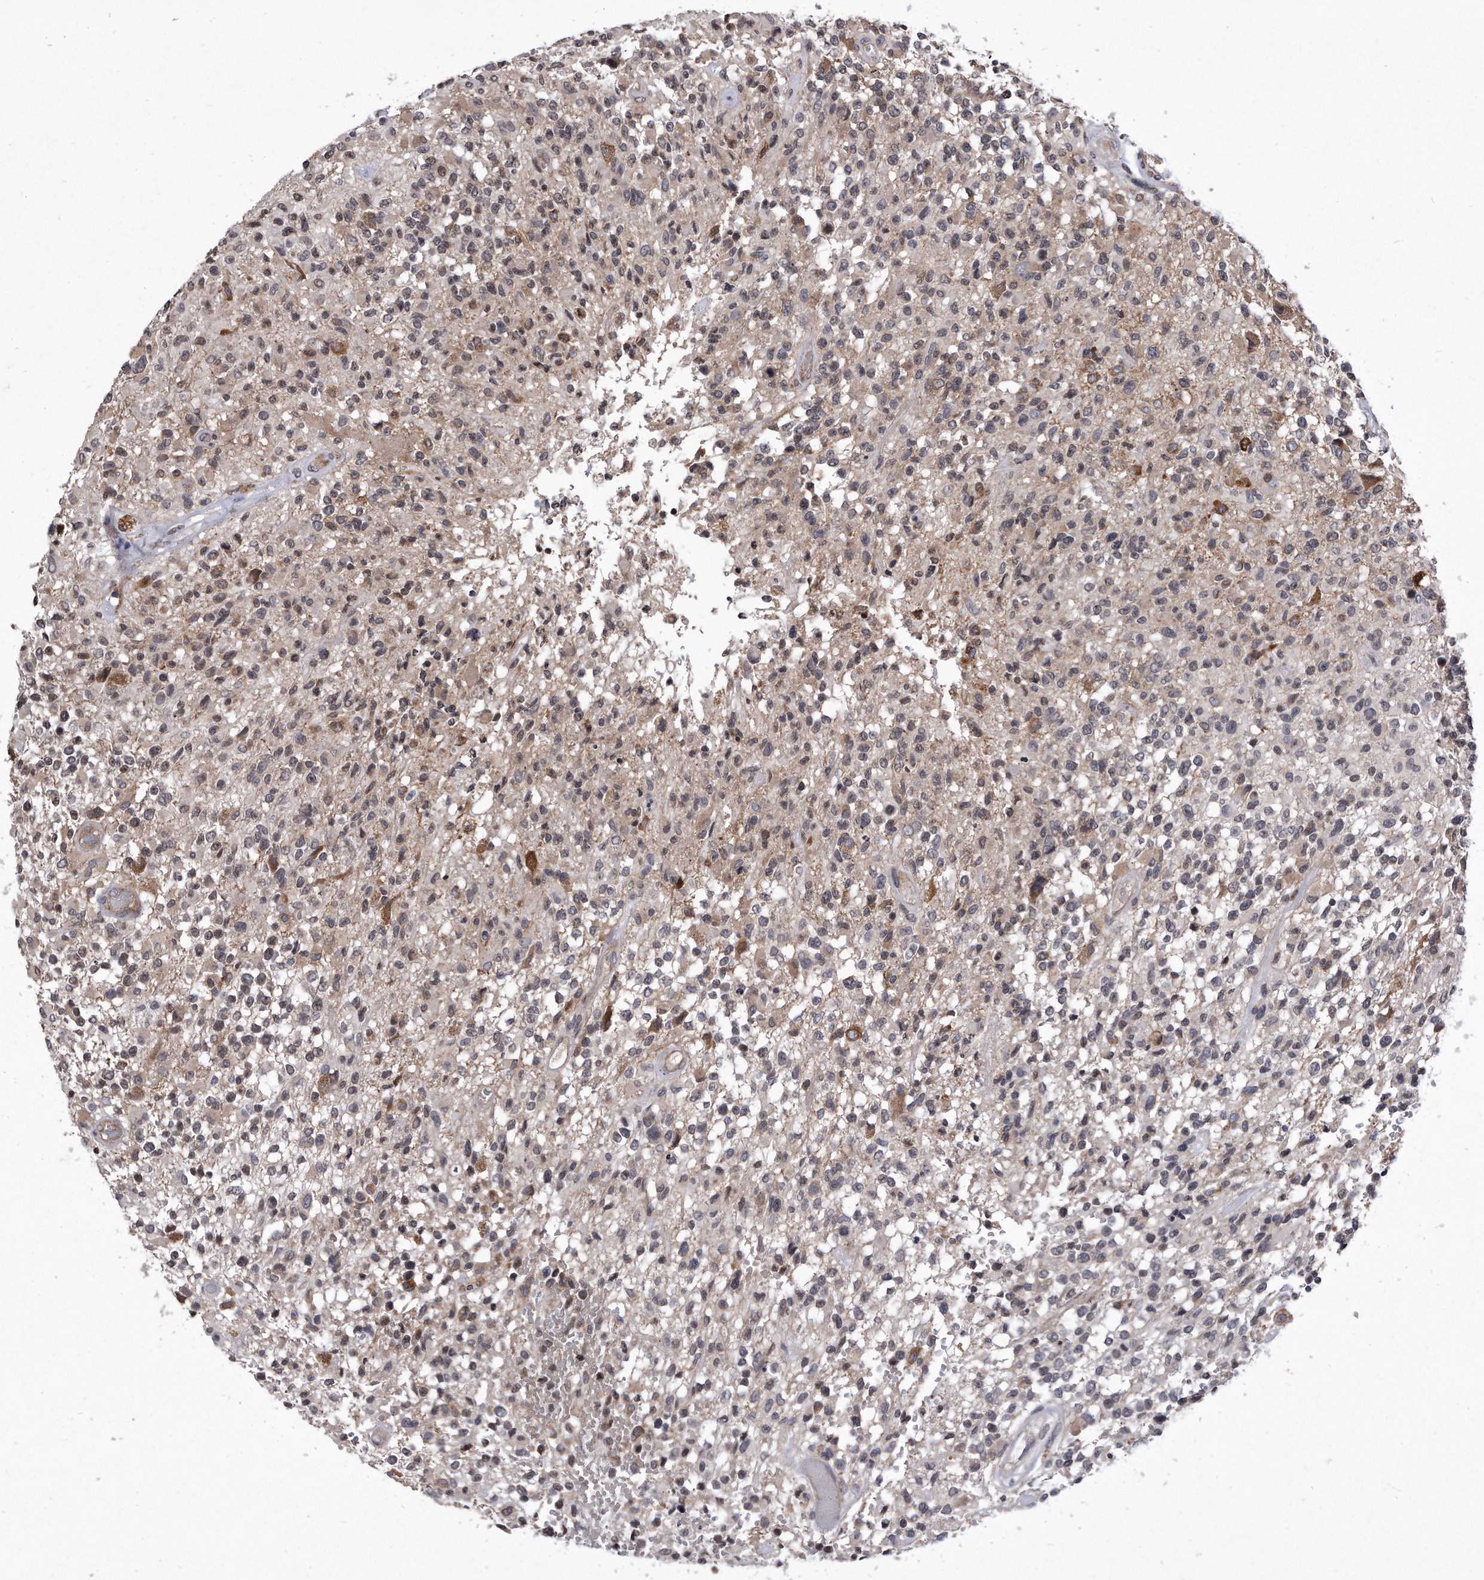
{"staining": {"intensity": "weak", "quantity": "<25%", "location": "cytoplasmic/membranous,nuclear"}, "tissue": "glioma", "cell_type": "Tumor cells", "image_type": "cancer", "snomed": [{"axis": "morphology", "description": "Glioma, malignant, High grade"}, {"axis": "morphology", "description": "Glioblastoma, NOS"}, {"axis": "topography", "description": "Brain"}], "caption": "Immunohistochemical staining of human glioma reveals no significant expression in tumor cells.", "gene": "DAB1", "patient": {"sex": "male", "age": 60}}